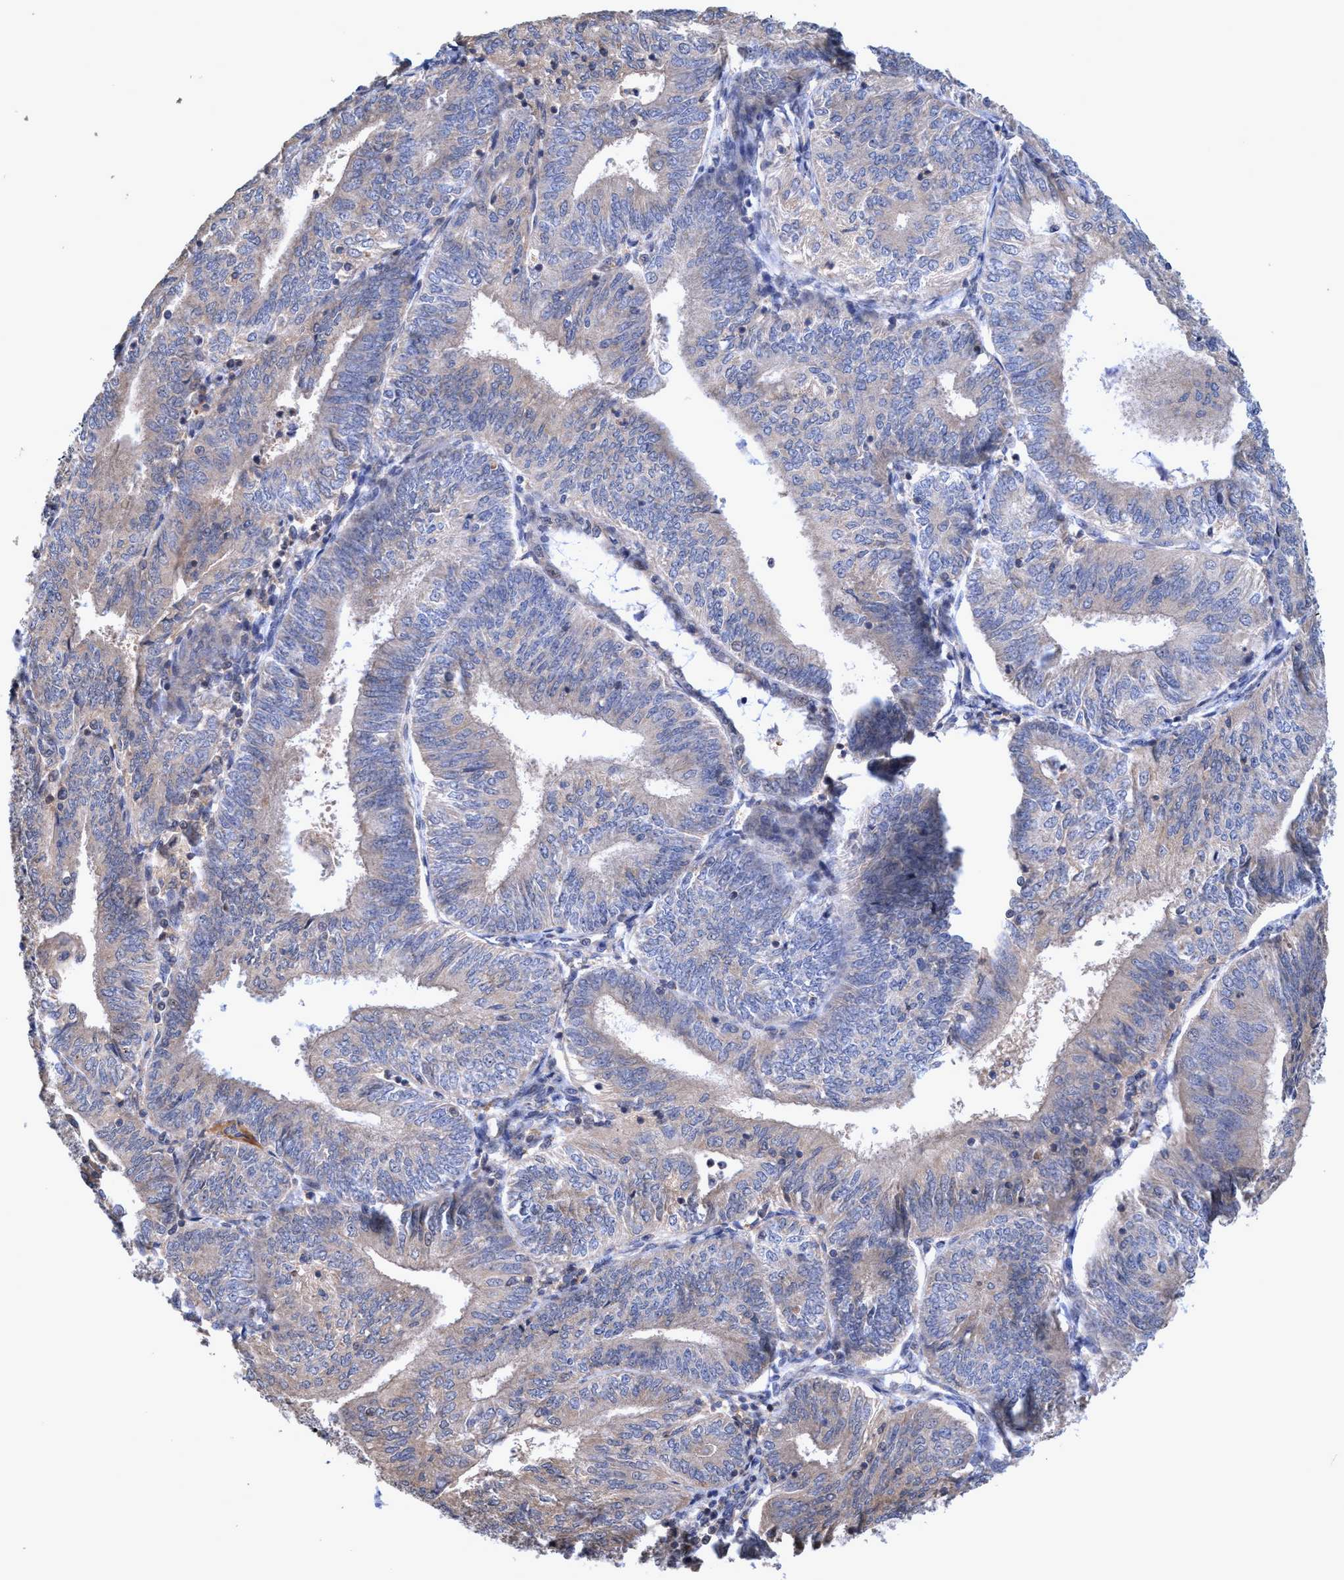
{"staining": {"intensity": "weak", "quantity": "<25%", "location": "cytoplasmic/membranous"}, "tissue": "endometrial cancer", "cell_type": "Tumor cells", "image_type": "cancer", "snomed": [{"axis": "morphology", "description": "Adenocarcinoma, NOS"}, {"axis": "topography", "description": "Endometrium"}], "caption": "High power microscopy micrograph of an IHC photomicrograph of endometrial cancer, revealing no significant staining in tumor cells.", "gene": "ZNF677", "patient": {"sex": "female", "age": 58}}